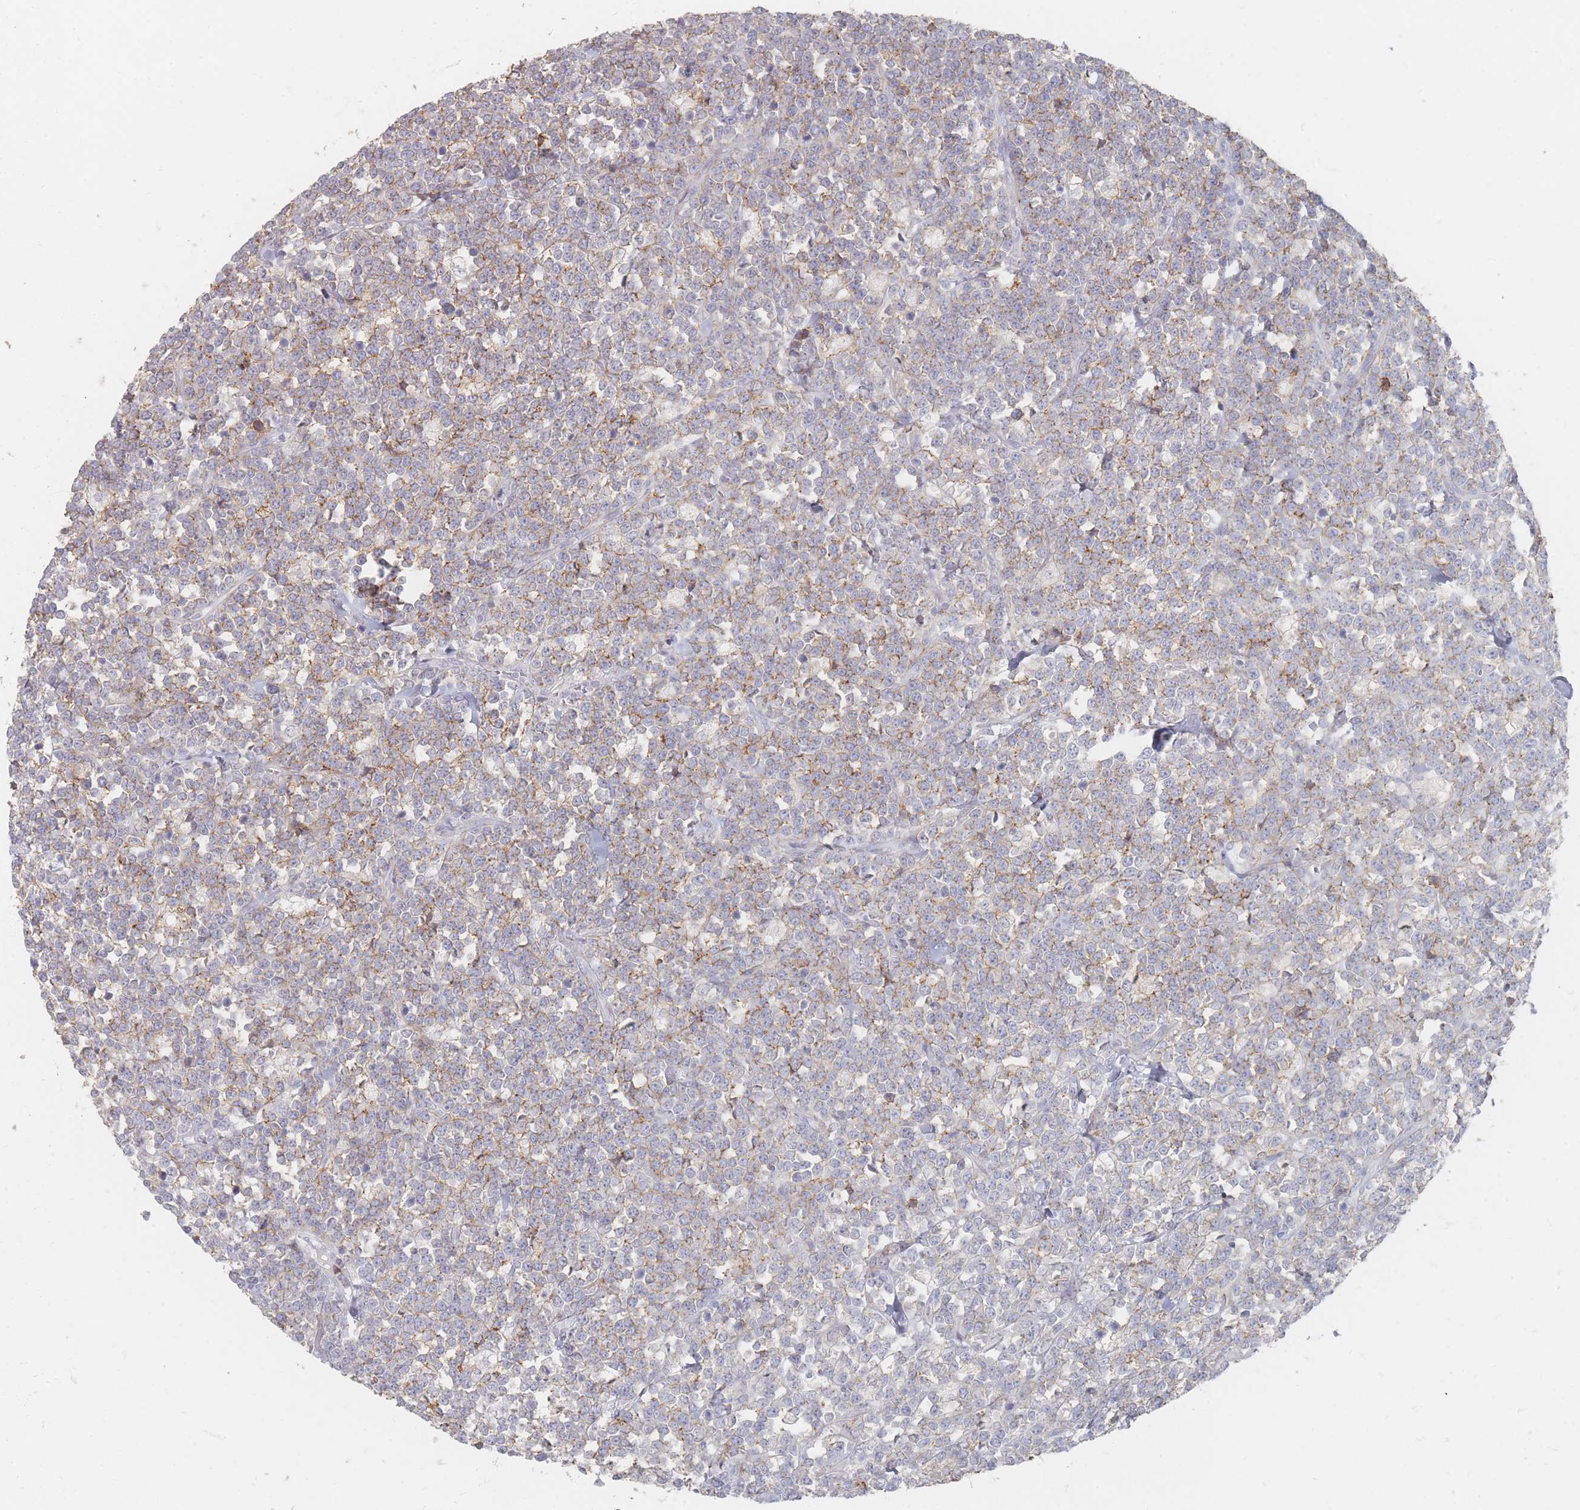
{"staining": {"intensity": "weak", "quantity": "25%-75%", "location": "cytoplasmic/membranous"}, "tissue": "lymphoma", "cell_type": "Tumor cells", "image_type": "cancer", "snomed": [{"axis": "morphology", "description": "Malignant lymphoma, non-Hodgkin's type, High grade"}, {"axis": "topography", "description": "Small intestine"}], "caption": "A brown stain shows weak cytoplasmic/membranous expression of a protein in human high-grade malignant lymphoma, non-Hodgkin's type tumor cells.", "gene": "CD37", "patient": {"sex": "male", "age": 8}}